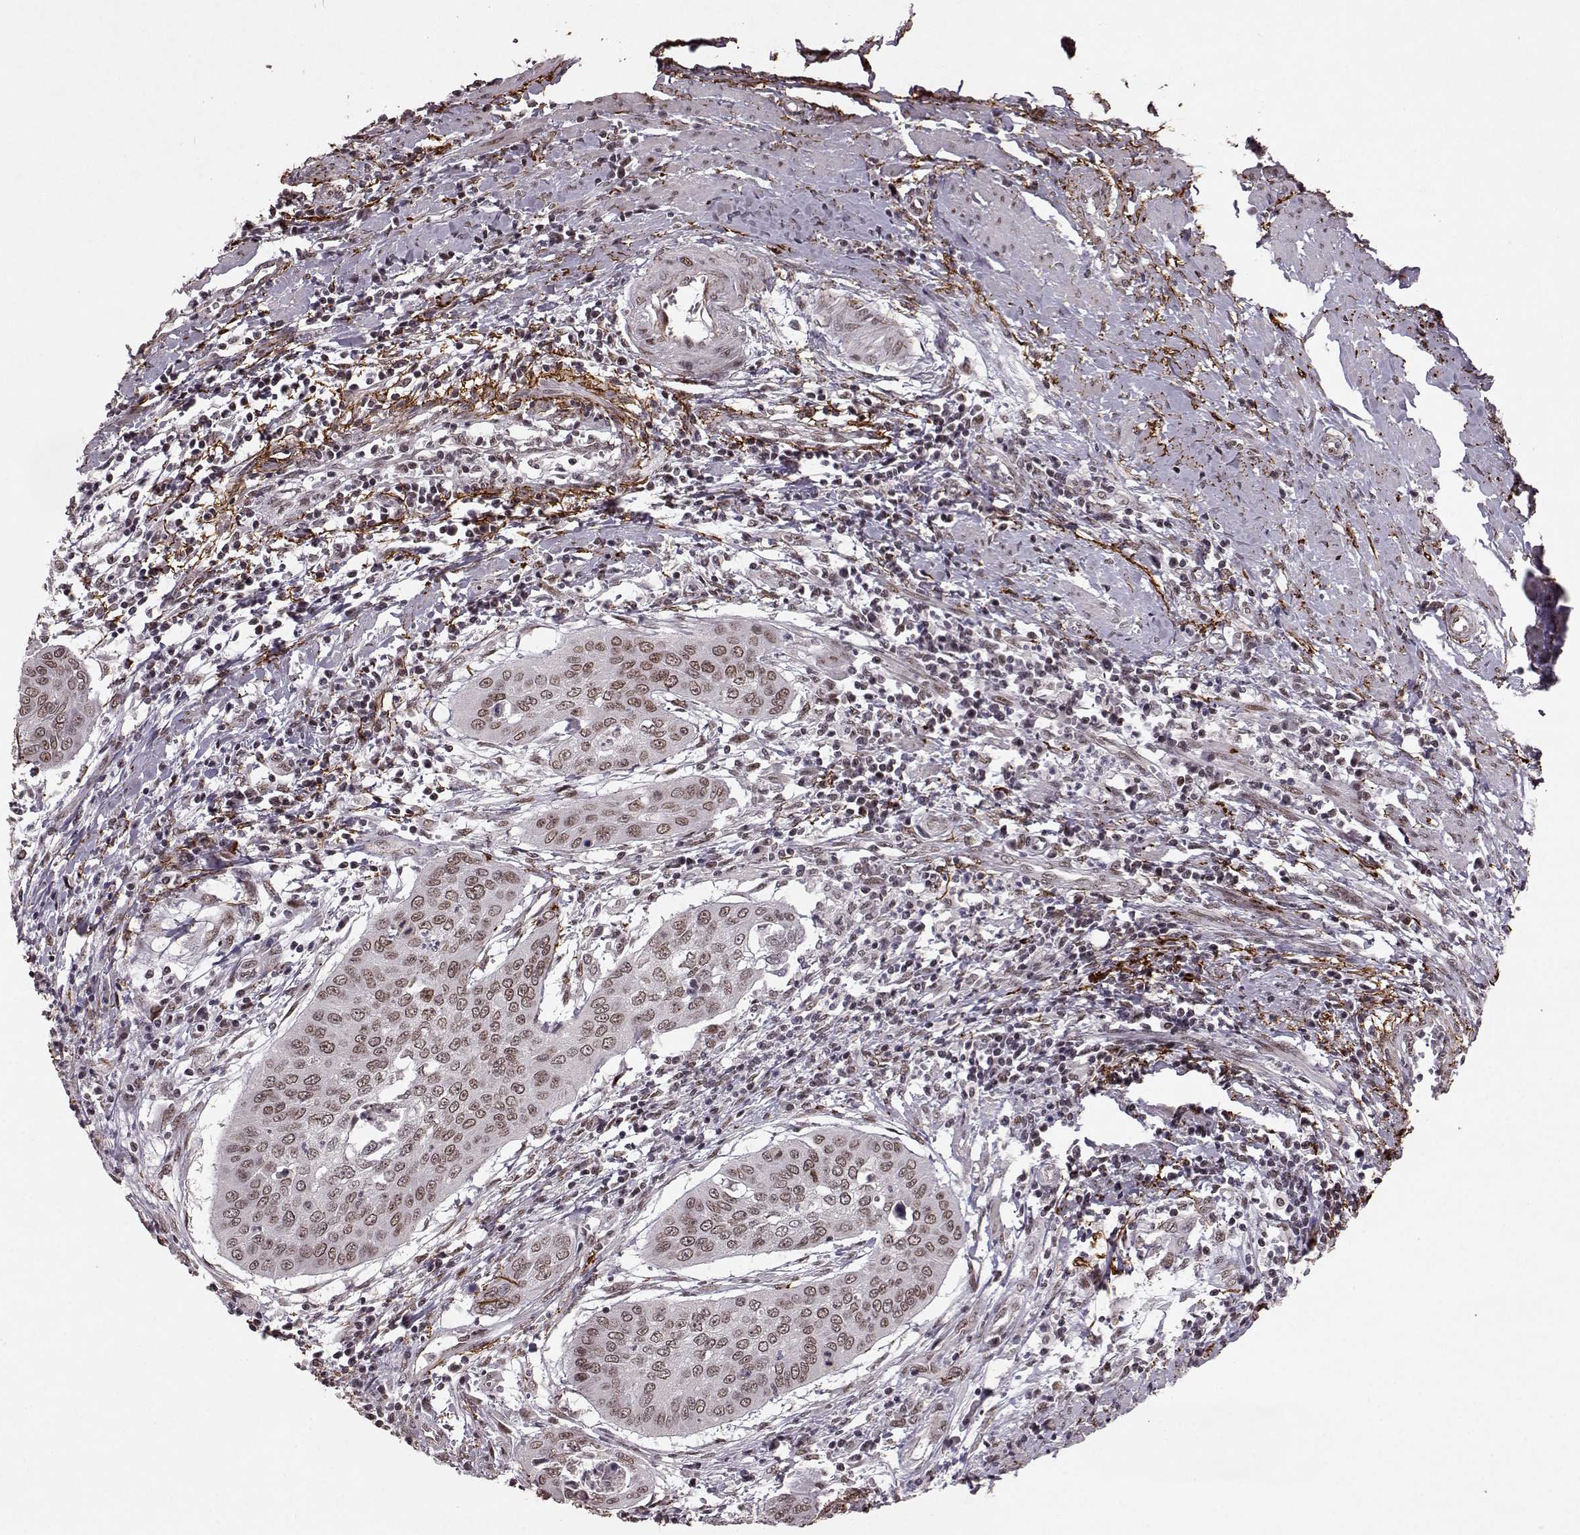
{"staining": {"intensity": "weak", "quantity": ">75%", "location": "nuclear"}, "tissue": "cervical cancer", "cell_type": "Tumor cells", "image_type": "cancer", "snomed": [{"axis": "morphology", "description": "Squamous cell carcinoma, NOS"}, {"axis": "topography", "description": "Cervix"}], "caption": "High-power microscopy captured an immunohistochemistry photomicrograph of squamous cell carcinoma (cervical), revealing weak nuclear expression in about >75% of tumor cells.", "gene": "RRAGD", "patient": {"sex": "female", "age": 39}}